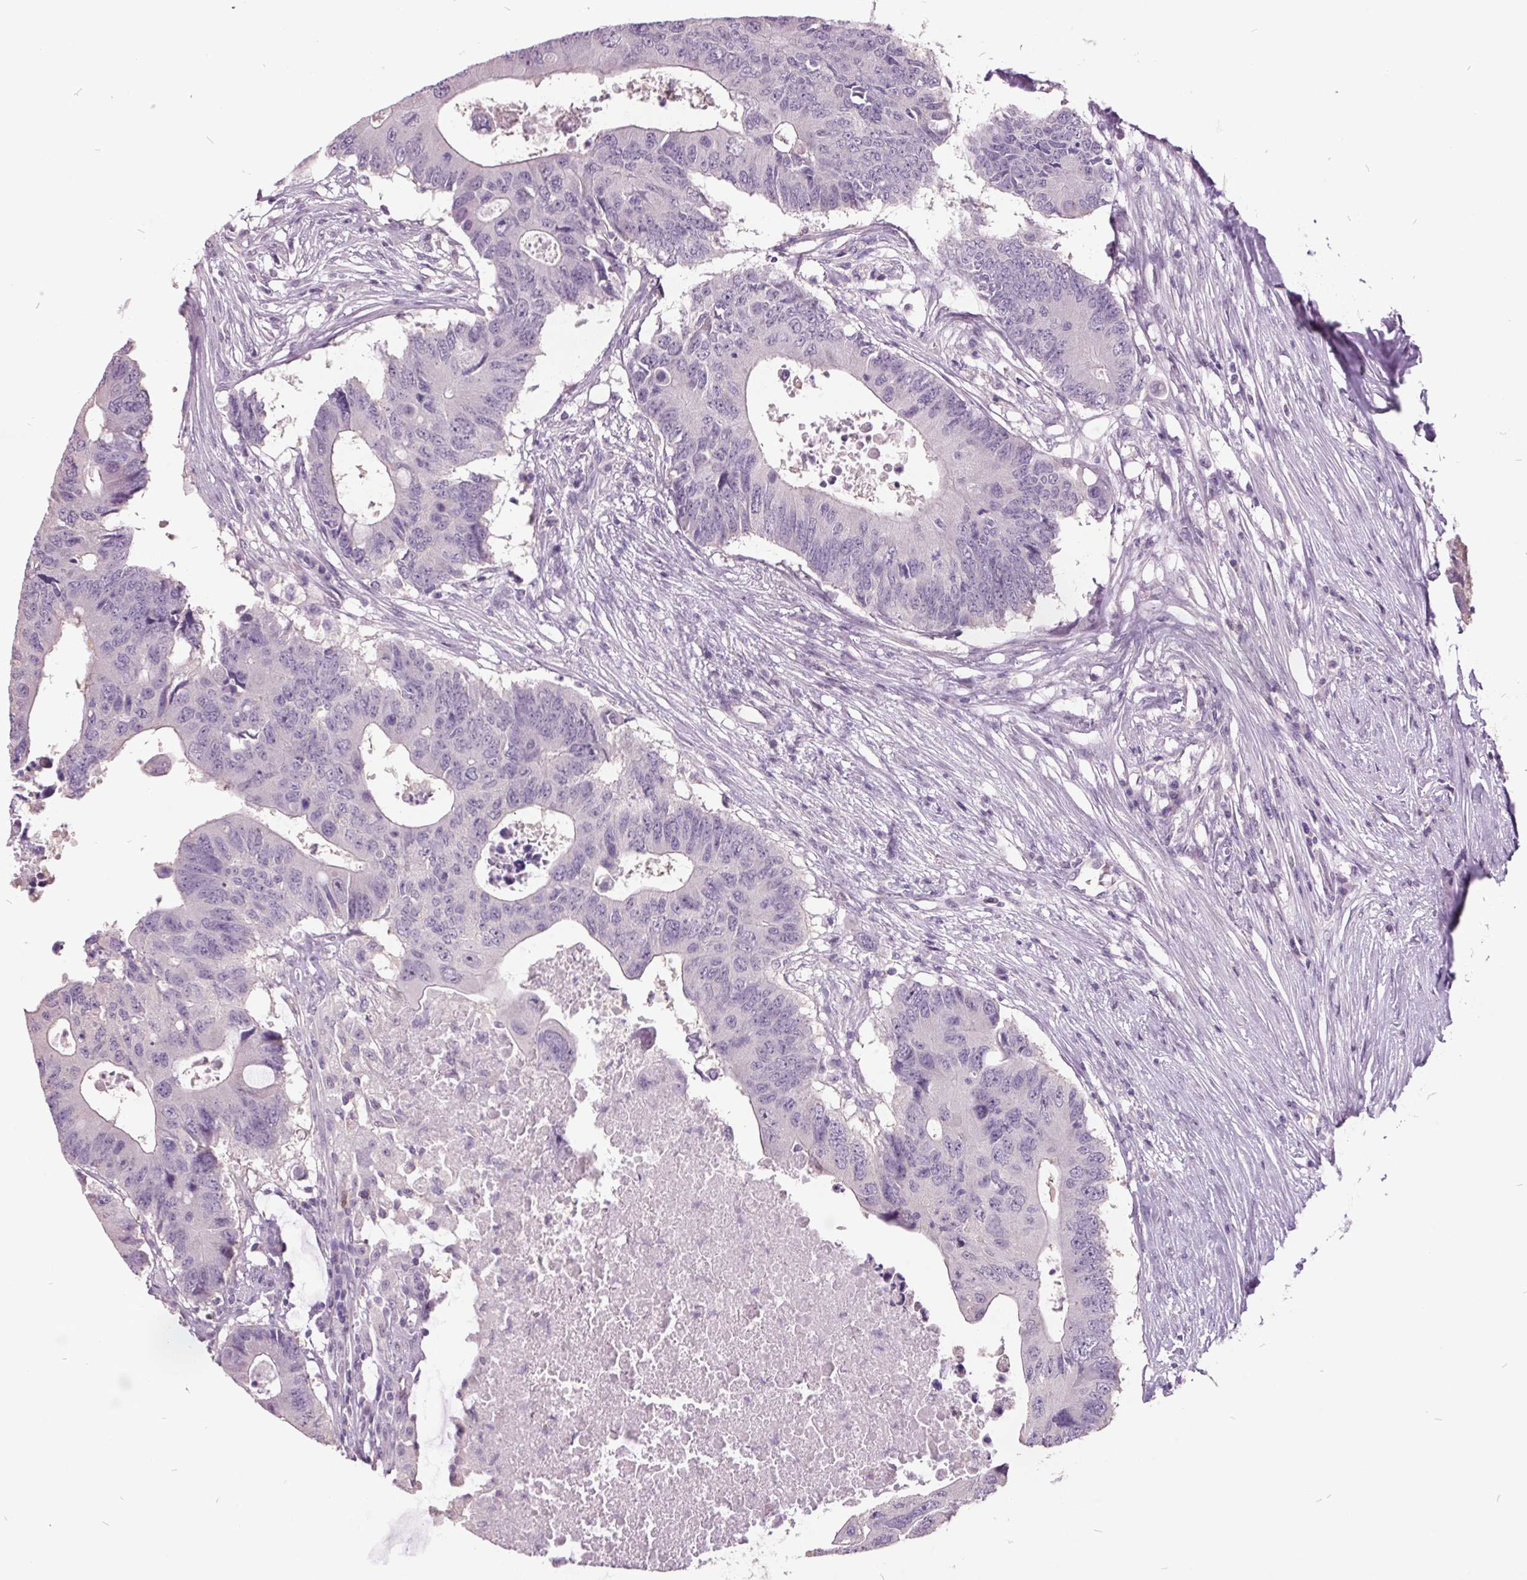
{"staining": {"intensity": "negative", "quantity": "none", "location": "none"}, "tissue": "colorectal cancer", "cell_type": "Tumor cells", "image_type": "cancer", "snomed": [{"axis": "morphology", "description": "Adenocarcinoma, NOS"}, {"axis": "topography", "description": "Colon"}], "caption": "Tumor cells show no significant expression in colorectal adenocarcinoma.", "gene": "C2orf16", "patient": {"sex": "male", "age": 71}}